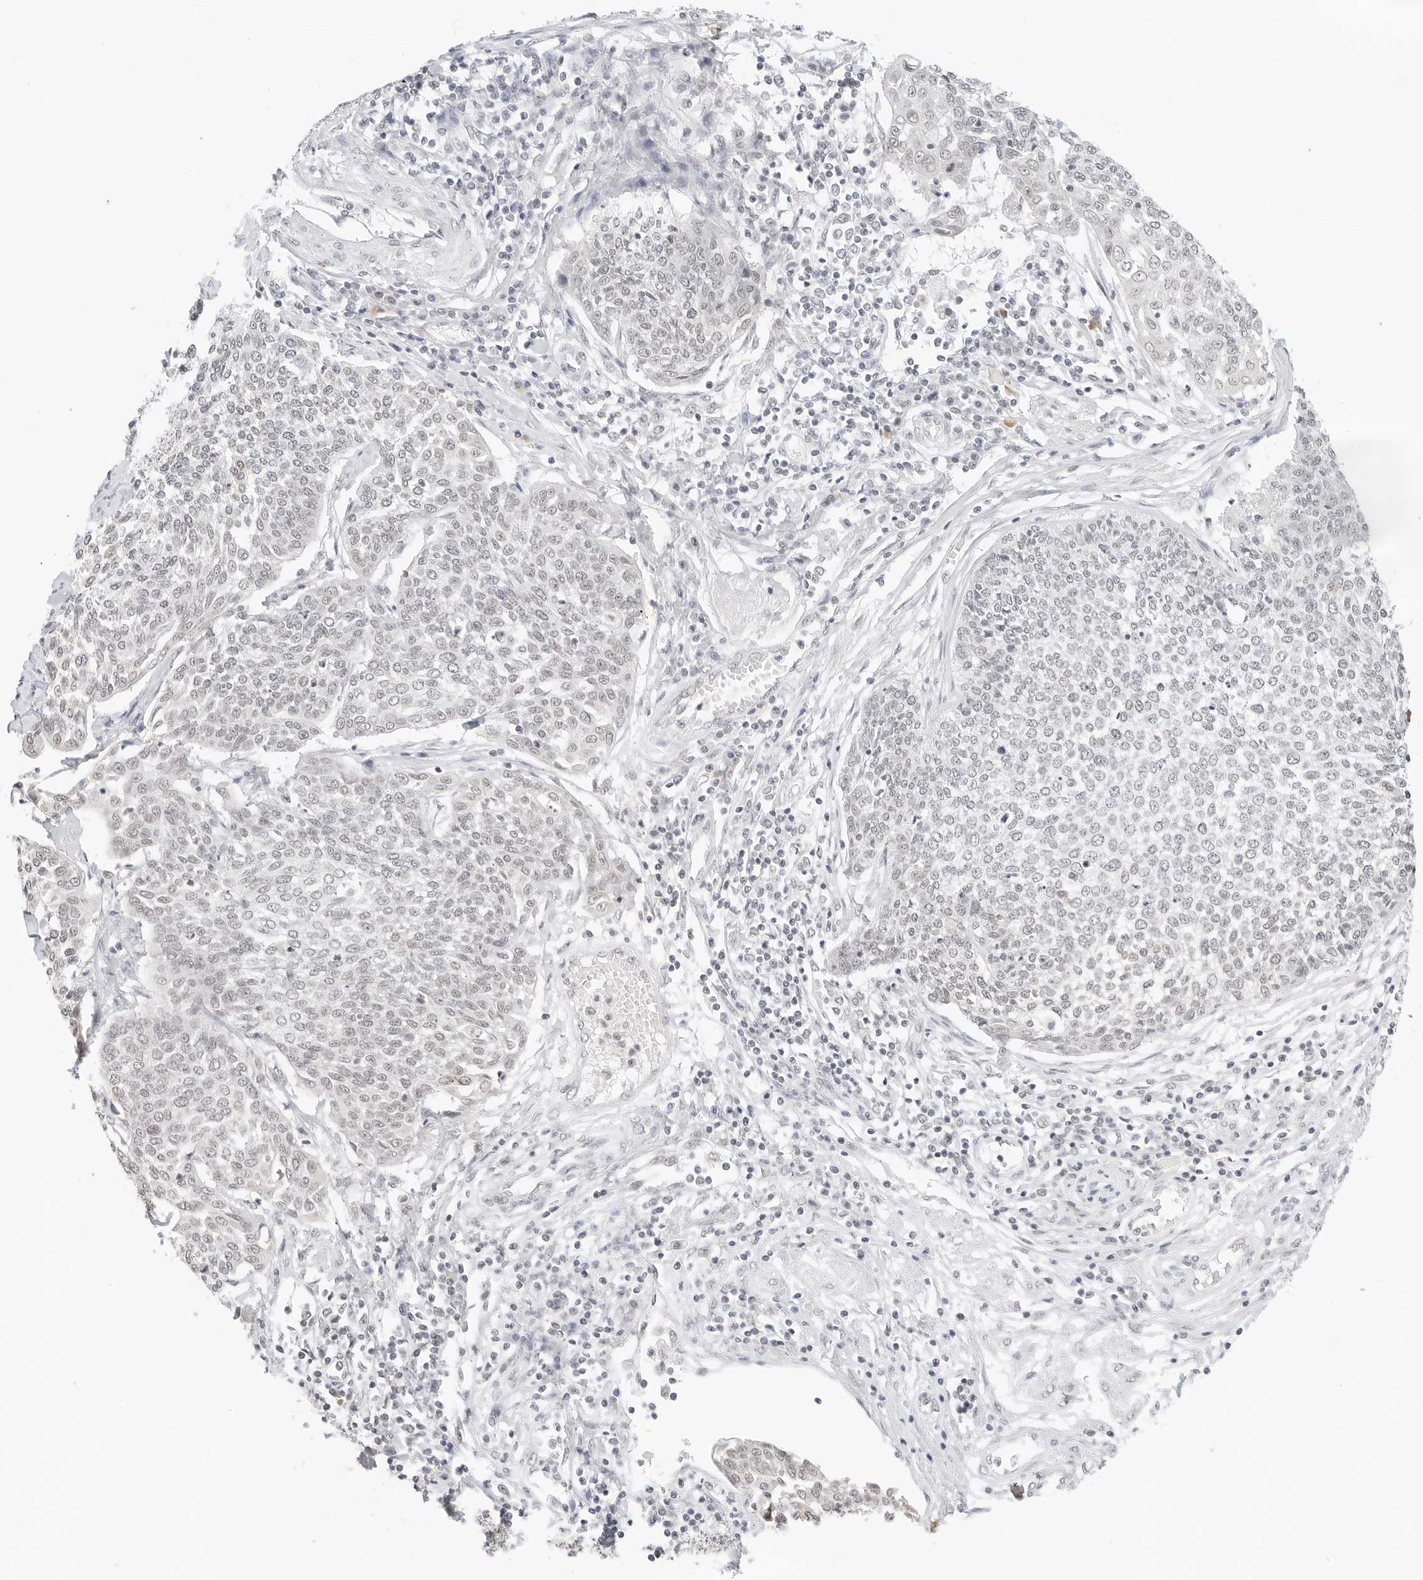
{"staining": {"intensity": "negative", "quantity": "none", "location": "none"}, "tissue": "cervical cancer", "cell_type": "Tumor cells", "image_type": "cancer", "snomed": [{"axis": "morphology", "description": "Squamous cell carcinoma, NOS"}, {"axis": "topography", "description": "Cervix"}], "caption": "The histopathology image exhibits no staining of tumor cells in cervical cancer (squamous cell carcinoma).", "gene": "NEO1", "patient": {"sex": "female", "age": 34}}